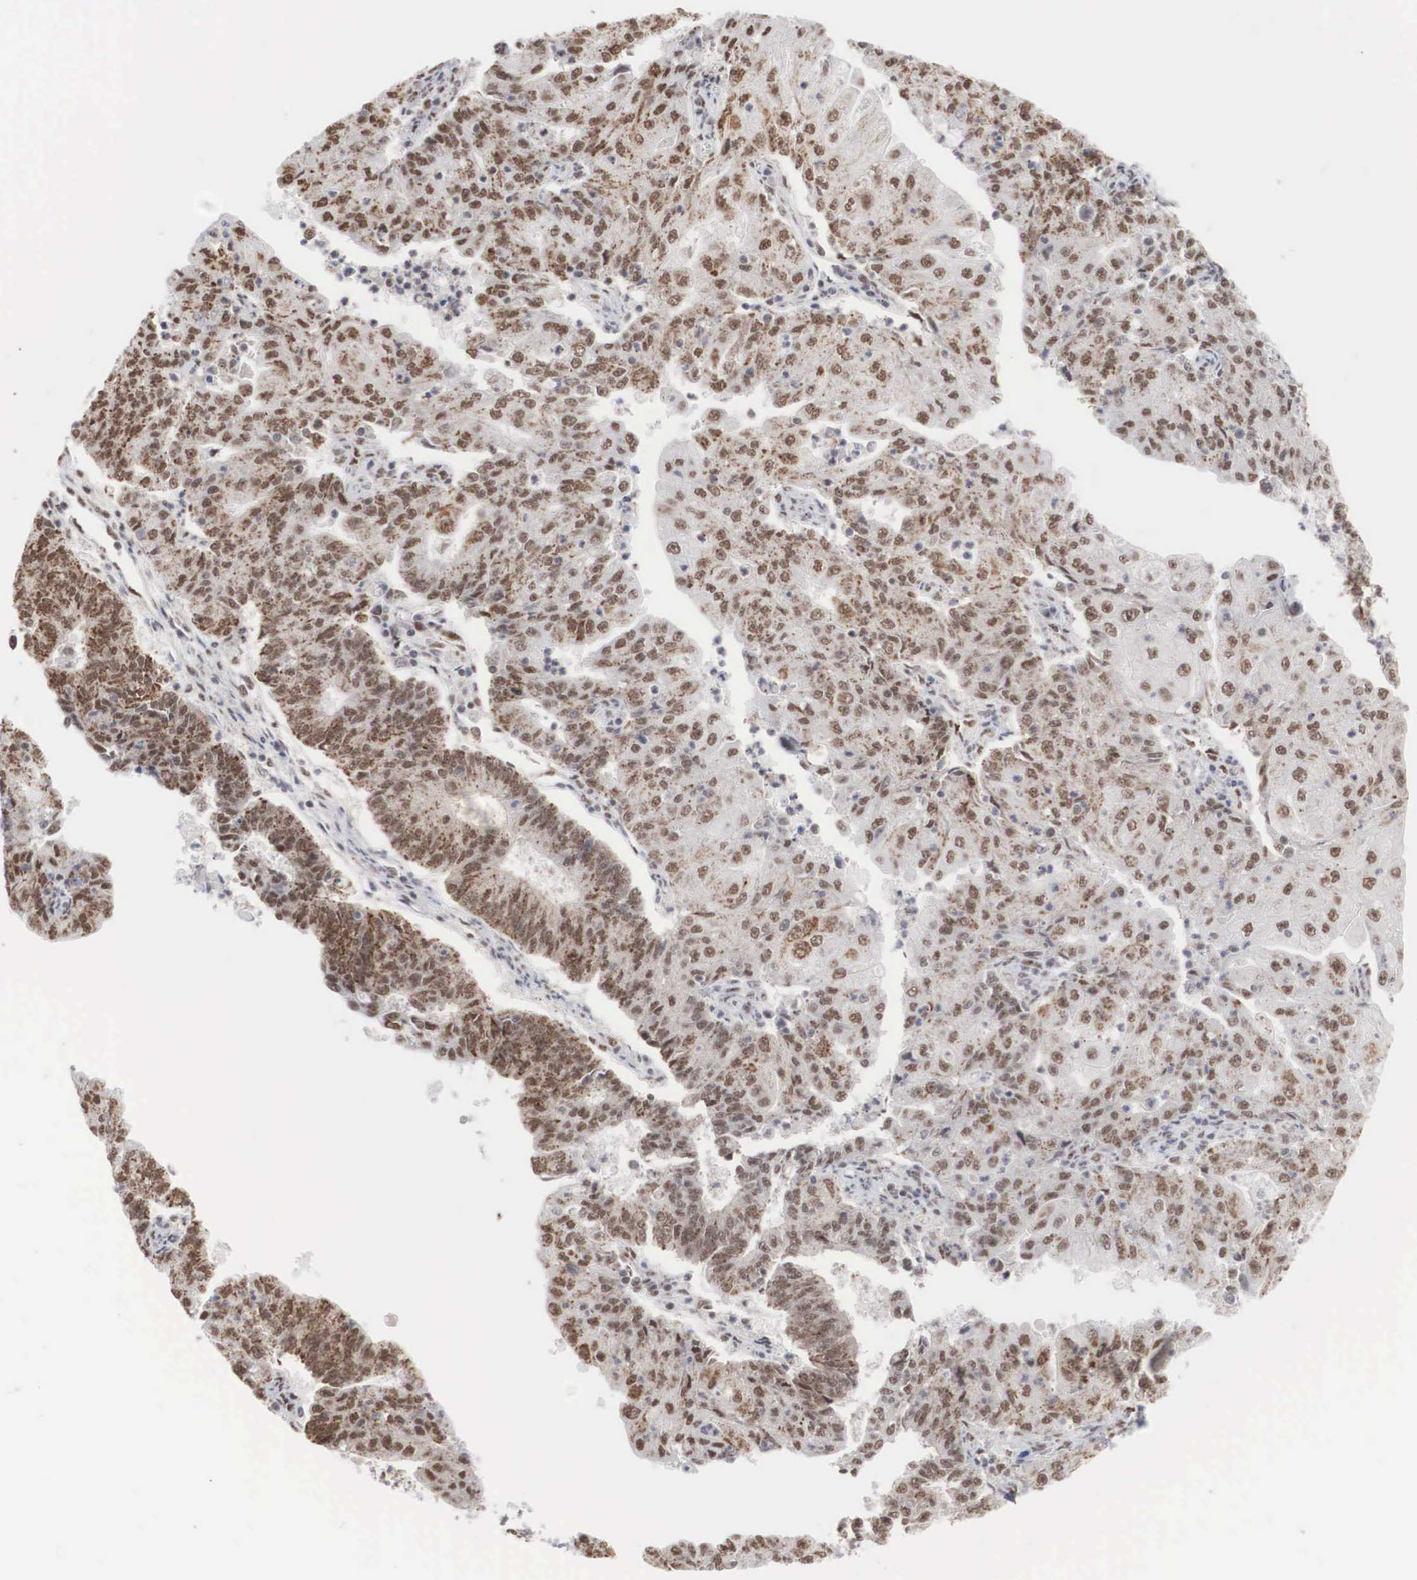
{"staining": {"intensity": "moderate", "quantity": ">75%", "location": "nuclear"}, "tissue": "endometrial cancer", "cell_type": "Tumor cells", "image_type": "cancer", "snomed": [{"axis": "morphology", "description": "Adenocarcinoma, NOS"}, {"axis": "topography", "description": "Endometrium"}], "caption": "This is a micrograph of immunohistochemistry (IHC) staining of endometrial adenocarcinoma, which shows moderate staining in the nuclear of tumor cells.", "gene": "AUTS2", "patient": {"sex": "female", "age": 56}}